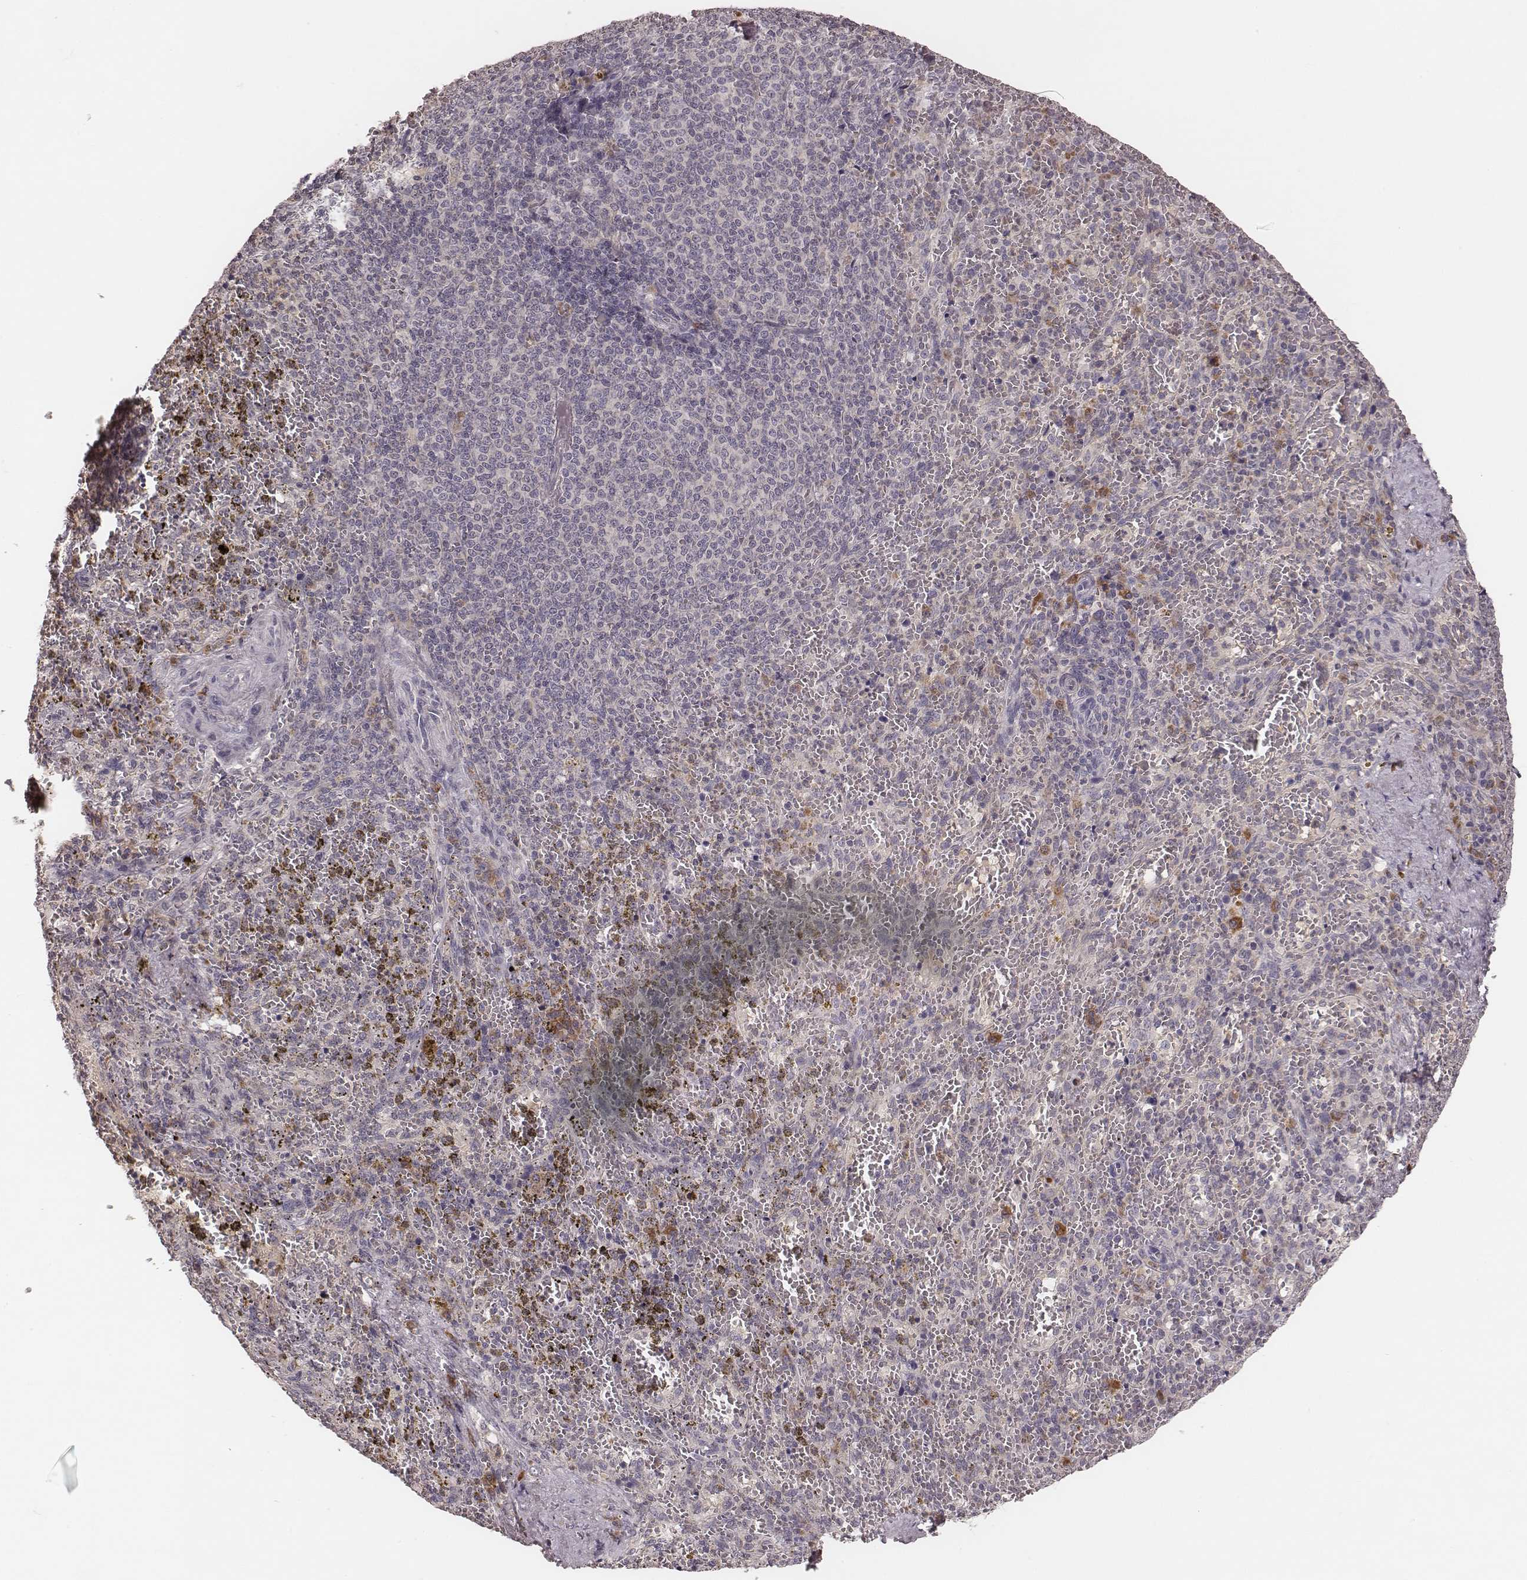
{"staining": {"intensity": "strong", "quantity": "<25%", "location": "cytoplasmic/membranous"}, "tissue": "spleen", "cell_type": "Cells in red pulp", "image_type": "normal", "snomed": [{"axis": "morphology", "description": "Normal tissue, NOS"}, {"axis": "topography", "description": "Spleen"}], "caption": "Human spleen stained for a protein (brown) displays strong cytoplasmic/membranous positive expression in approximately <25% of cells in red pulp.", "gene": "P2RX5", "patient": {"sex": "female", "age": 50}}